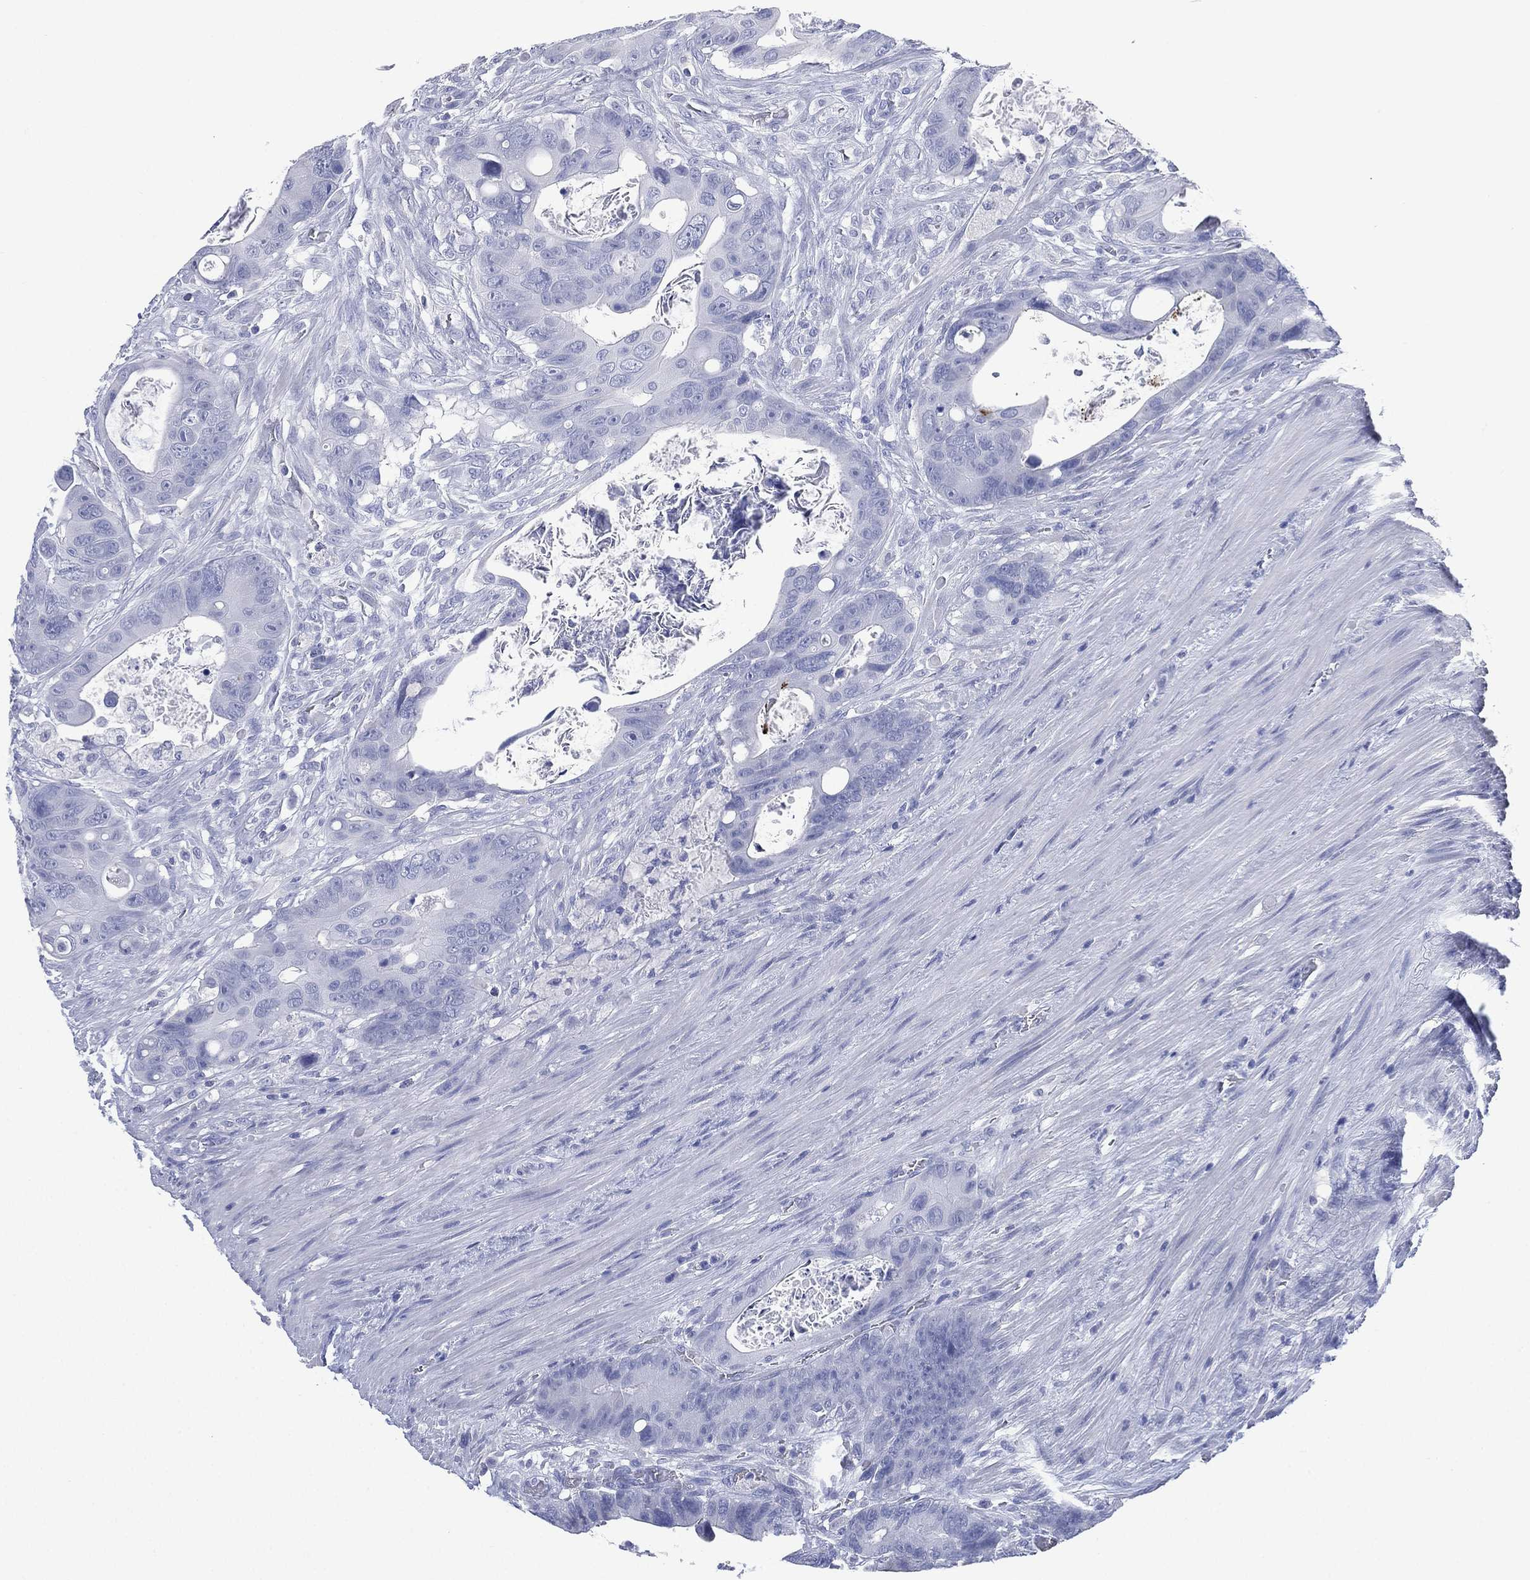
{"staining": {"intensity": "negative", "quantity": "none", "location": "none"}, "tissue": "colorectal cancer", "cell_type": "Tumor cells", "image_type": "cancer", "snomed": [{"axis": "morphology", "description": "Adenocarcinoma, NOS"}, {"axis": "topography", "description": "Rectum"}], "caption": "Photomicrograph shows no significant protein expression in tumor cells of colorectal adenocarcinoma.", "gene": "TMEM247", "patient": {"sex": "male", "age": 64}}